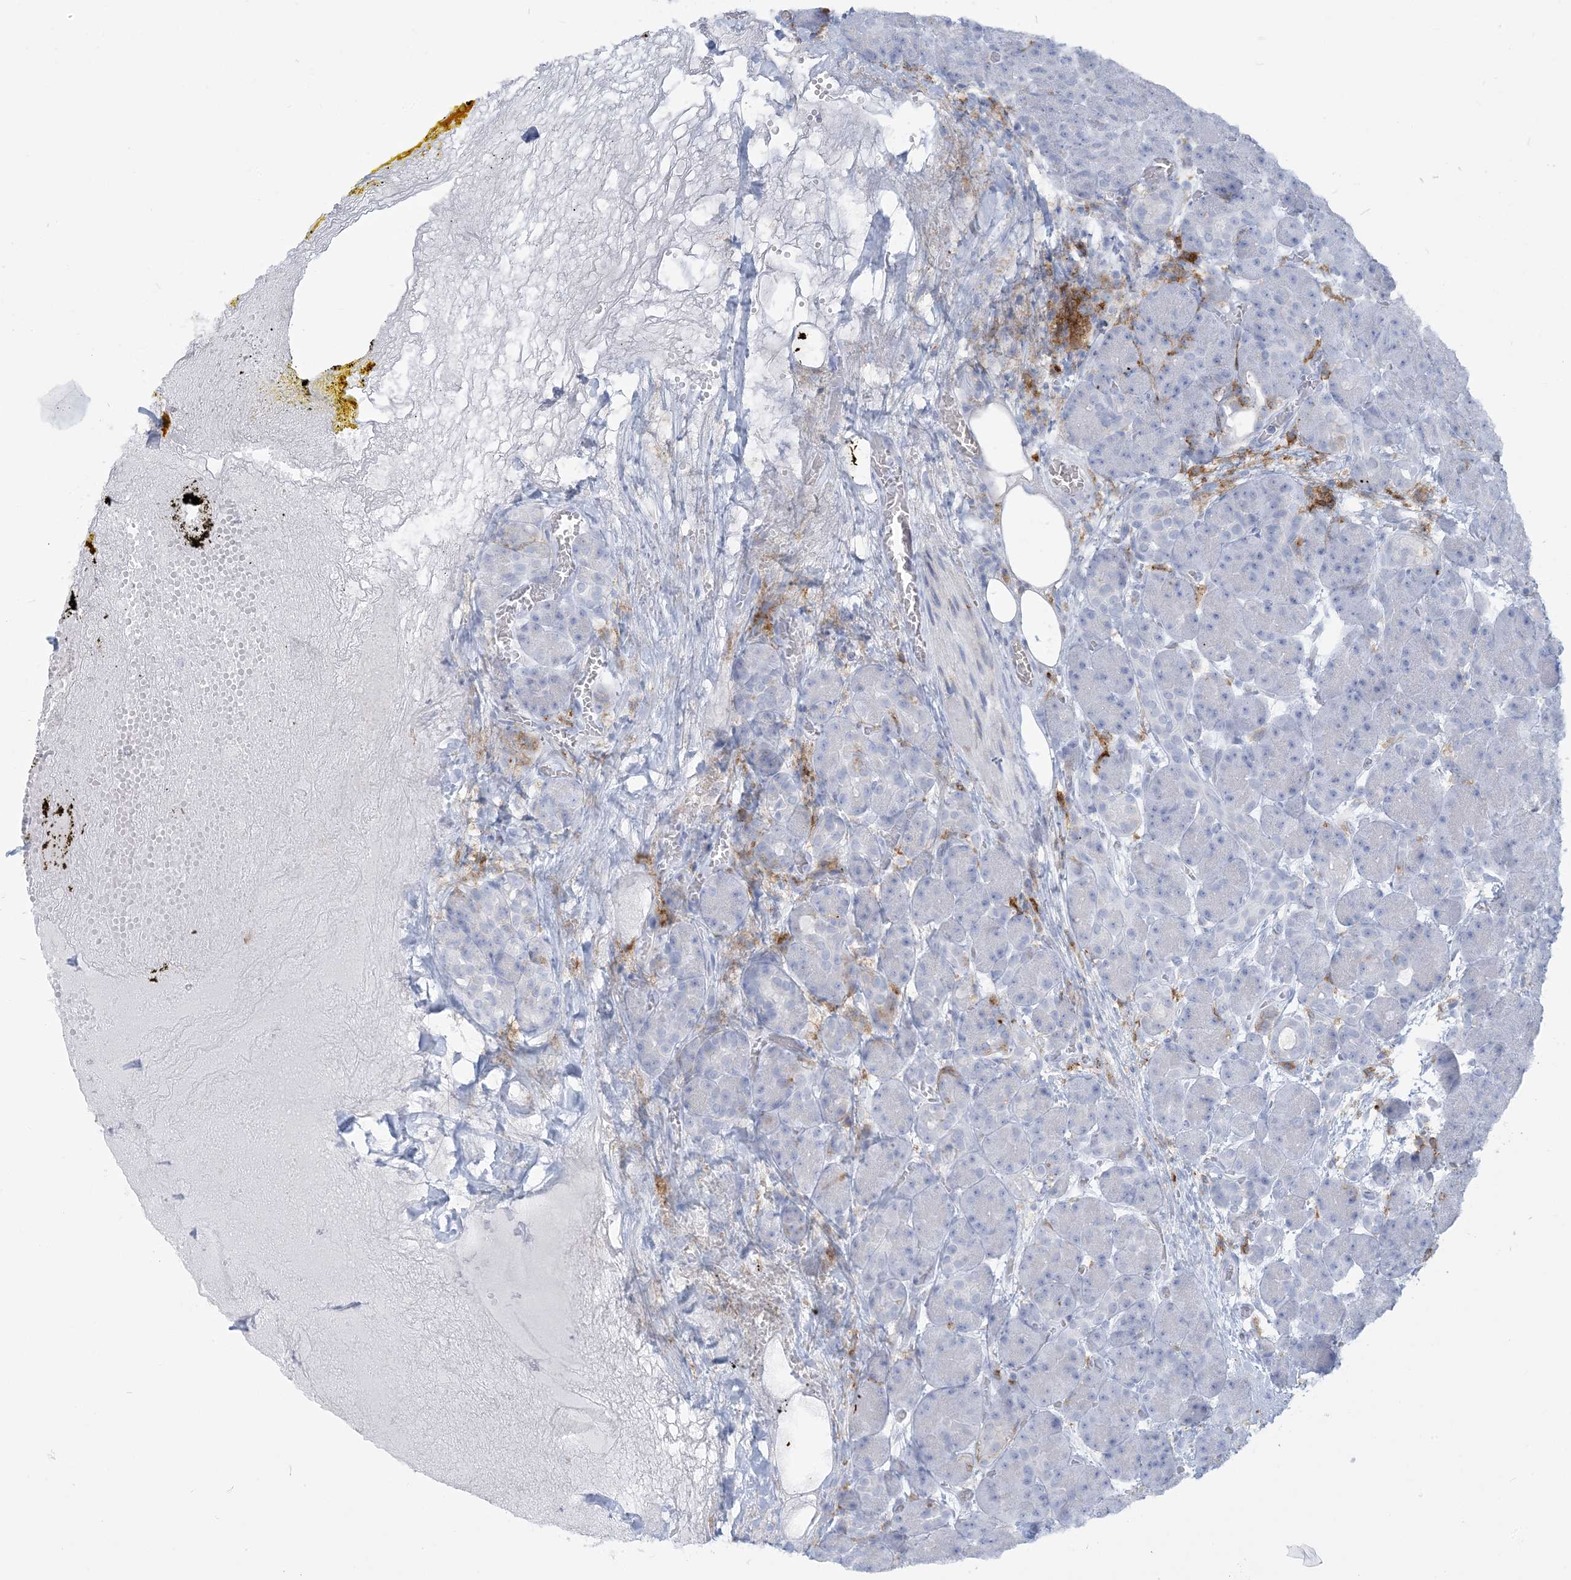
{"staining": {"intensity": "negative", "quantity": "none", "location": "none"}, "tissue": "pancreas", "cell_type": "Exocrine glandular cells", "image_type": "normal", "snomed": [{"axis": "morphology", "description": "Normal tissue, NOS"}, {"axis": "topography", "description": "Pancreas"}], "caption": "Micrograph shows no protein staining in exocrine glandular cells of unremarkable pancreas. Brightfield microscopy of IHC stained with DAB (3,3'-diaminobenzidine) (brown) and hematoxylin (blue), captured at high magnification.", "gene": "HLA", "patient": {"sex": "male", "age": 63}}